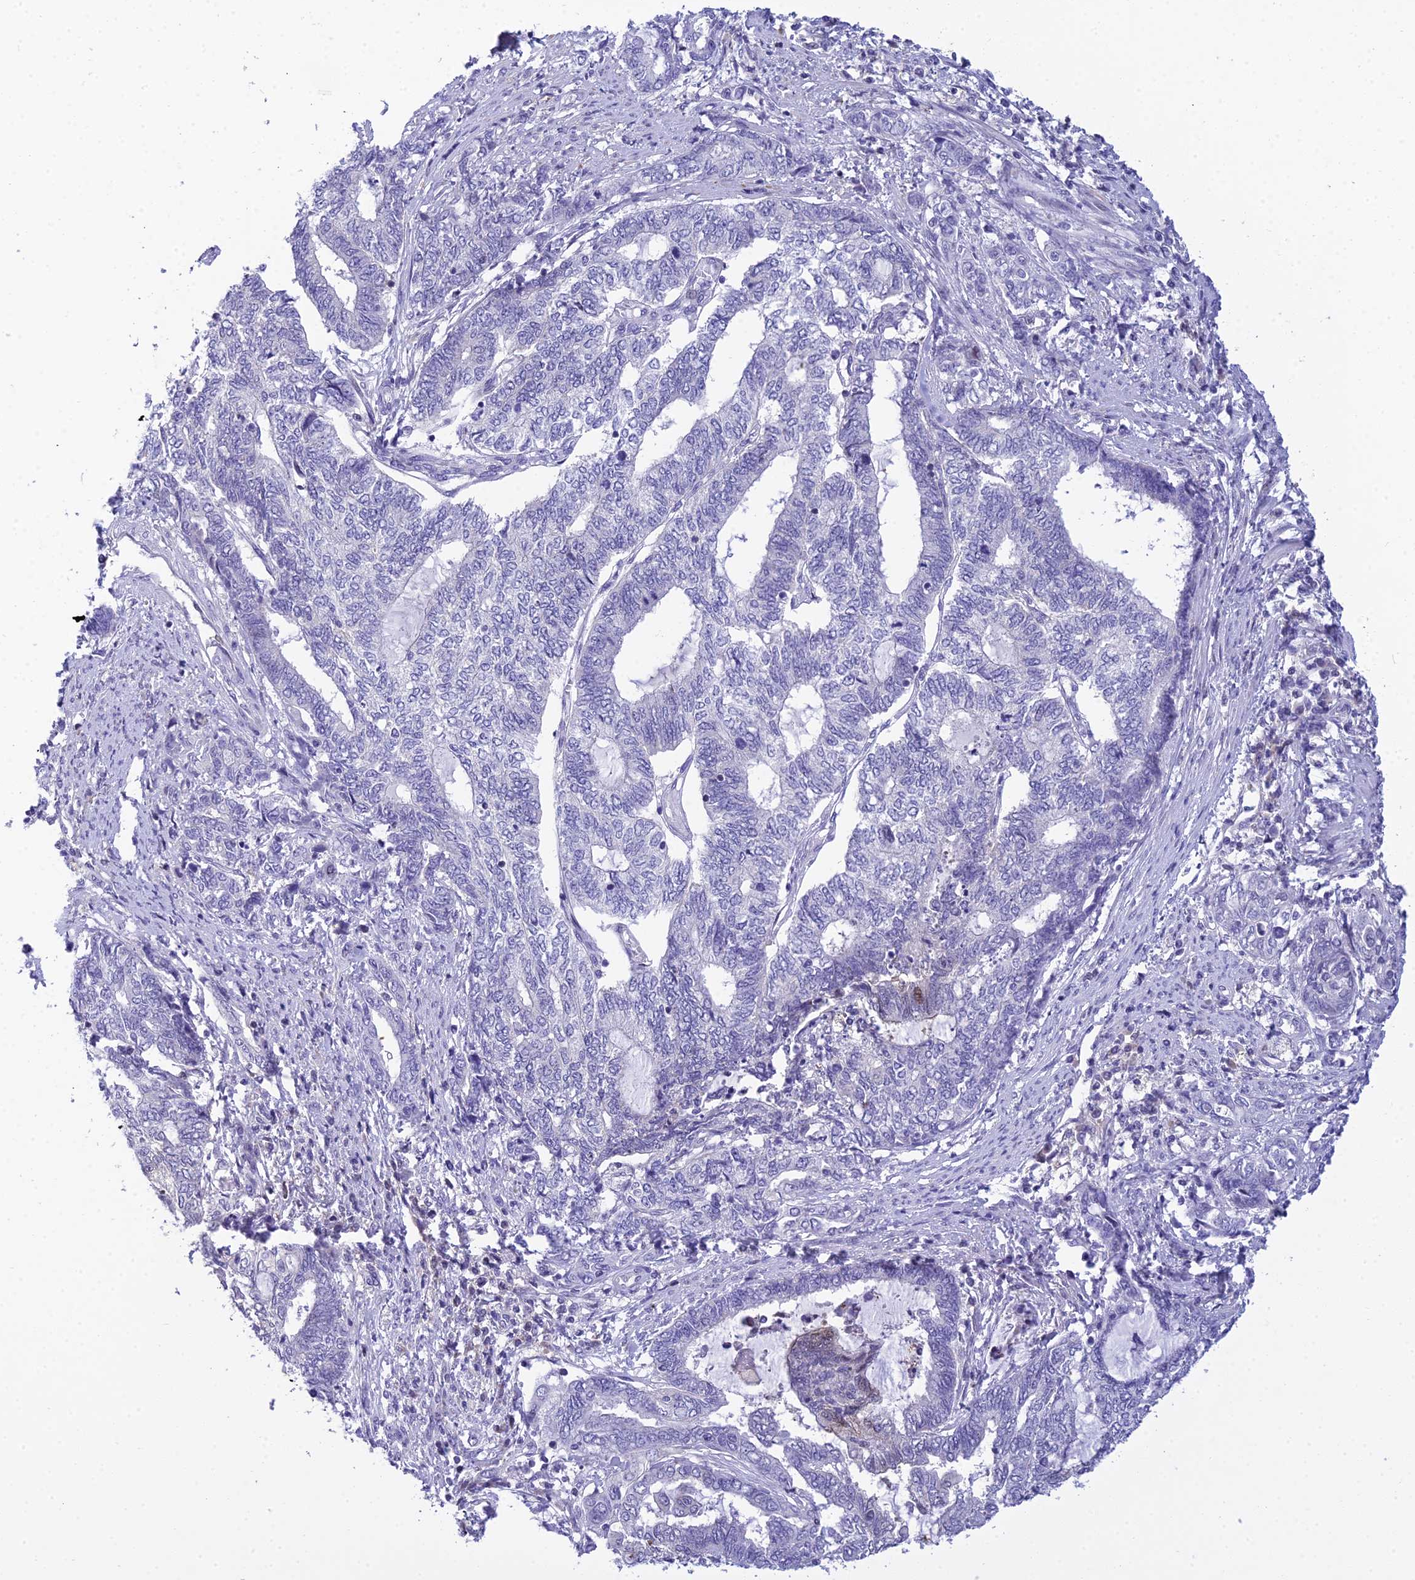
{"staining": {"intensity": "negative", "quantity": "none", "location": "none"}, "tissue": "endometrial cancer", "cell_type": "Tumor cells", "image_type": "cancer", "snomed": [{"axis": "morphology", "description": "Adenocarcinoma, NOS"}, {"axis": "topography", "description": "Uterus"}, {"axis": "topography", "description": "Endometrium"}], "caption": "Tumor cells show no significant protein expression in adenocarcinoma (endometrial). (Stains: DAB (3,3'-diaminobenzidine) IHC with hematoxylin counter stain, Microscopy: brightfield microscopy at high magnification).", "gene": "ZMIZ1", "patient": {"sex": "female", "age": 70}}